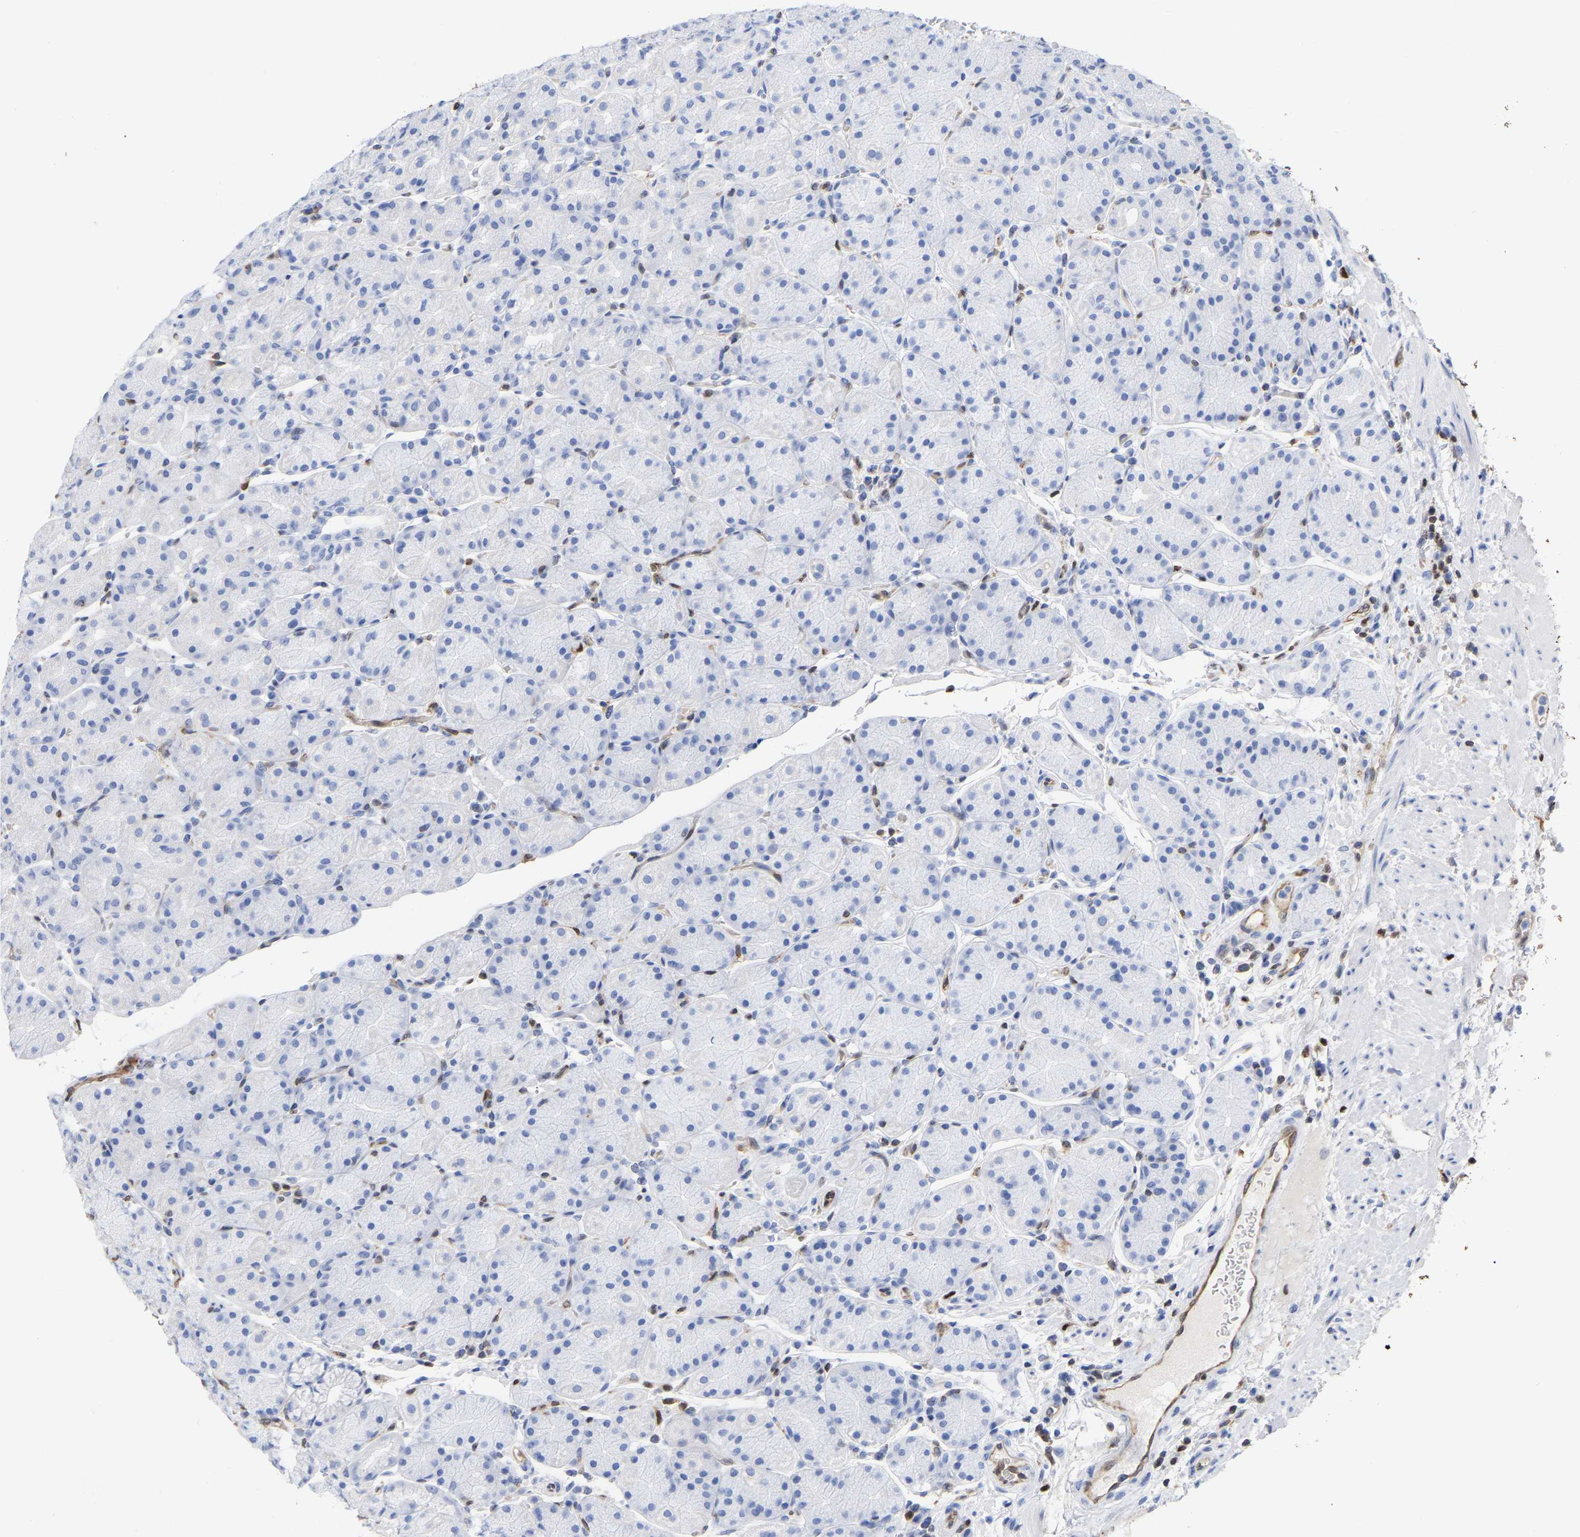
{"staining": {"intensity": "negative", "quantity": "none", "location": "none"}, "tissue": "stomach", "cell_type": "Glandular cells", "image_type": "normal", "snomed": [{"axis": "morphology", "description": "Normal tissue, NOS"}, {"axis": "morphology", "description": "Carcinoid, malignant, NOS"}, {"axis": "topography", "description": "Stomach, upper"}], "caption": "A histopathology image of stomach stained for a protein demonstrates no brown staining in glandular cells.", "gene": "GIMAP4", "patient": {"sex": "male", "age": 39}}